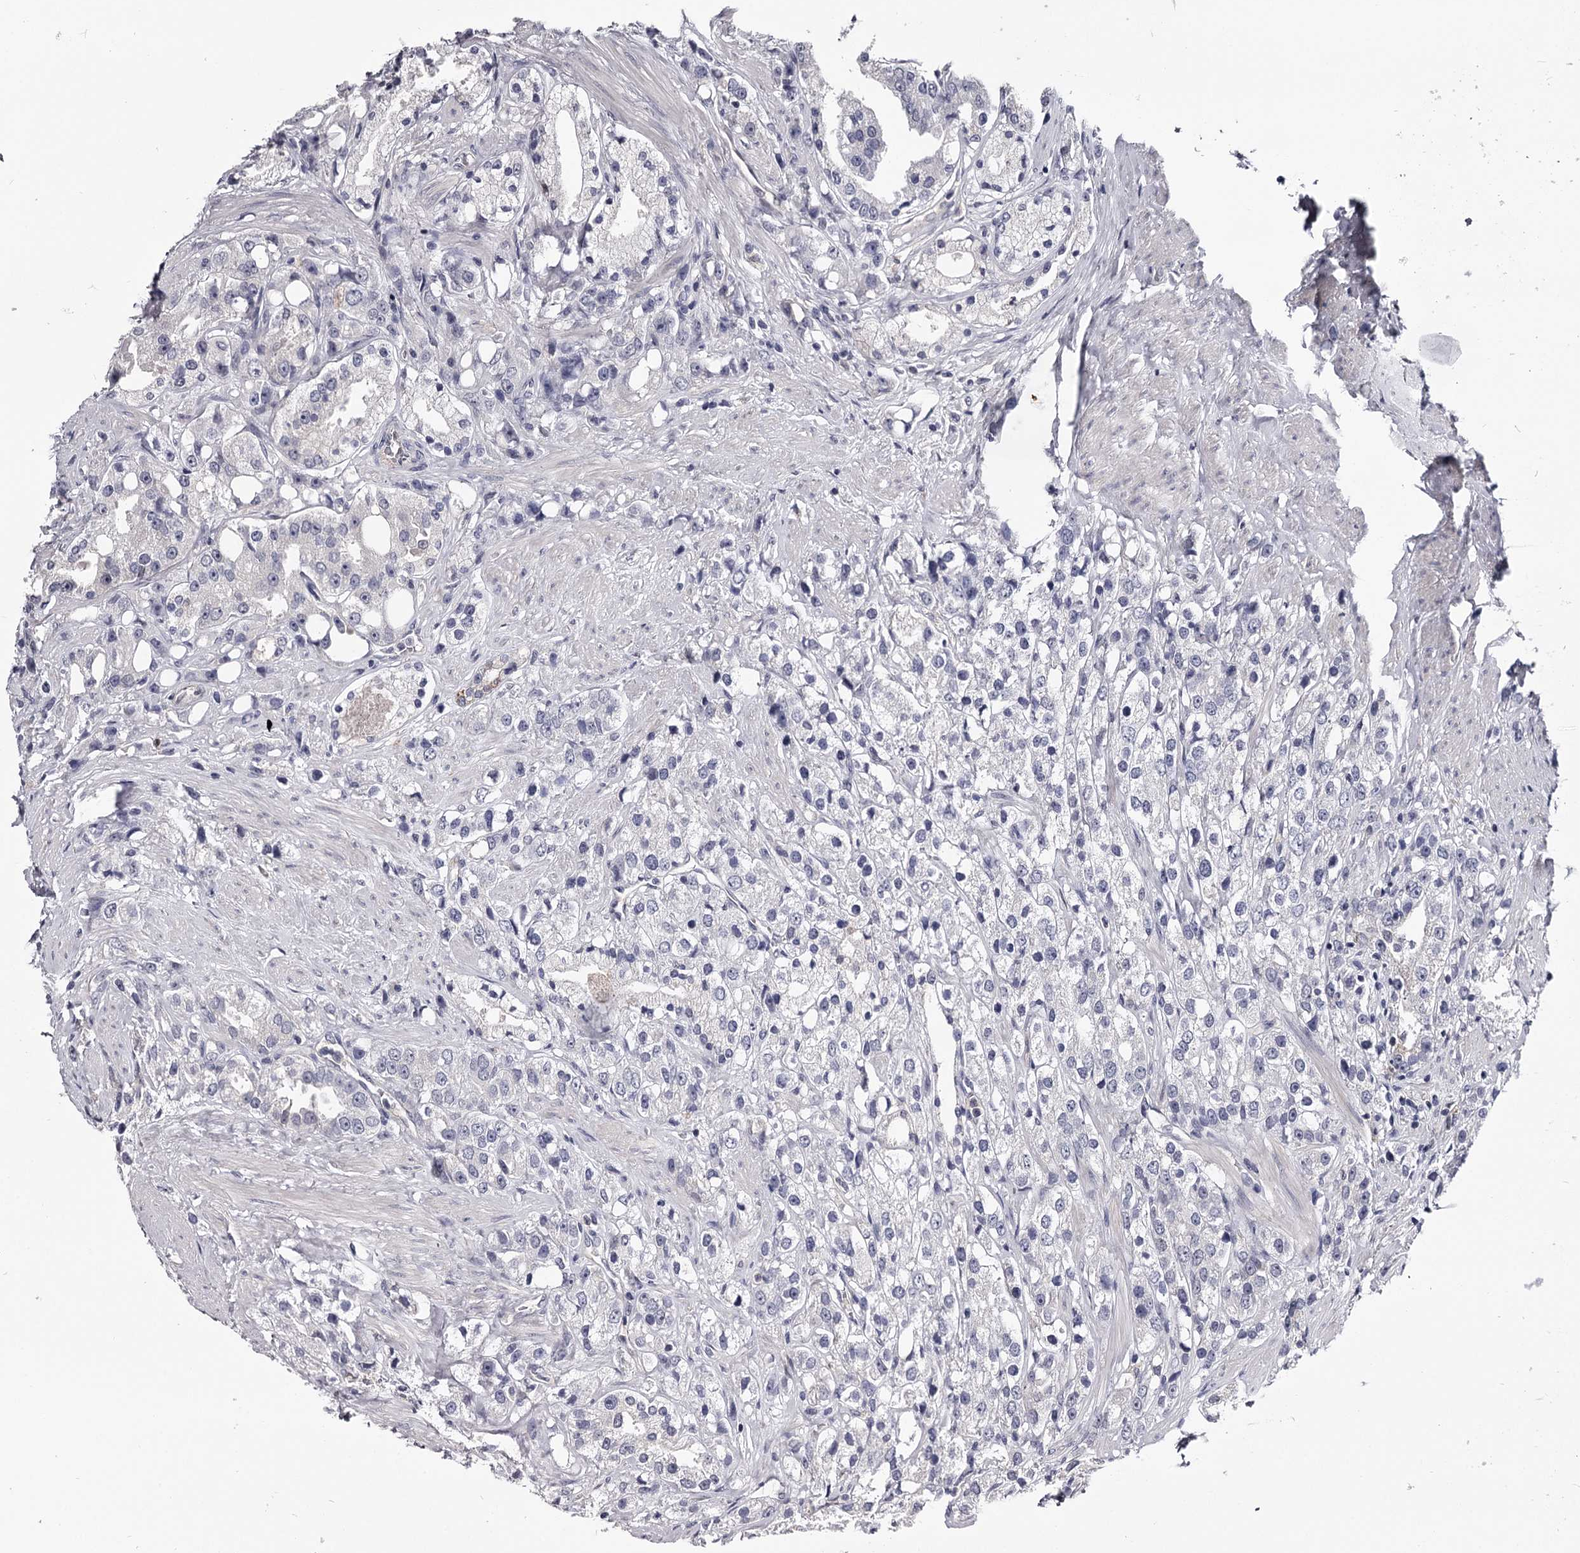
{"staining": {"intensity": "negative", "quantity": "none", "location": "none"}, "tissue": "prostate cancer", "cell_type": "Tumor cells", "image_type": "cancer", "snomed": [{"axis": "morphology", "description": "Adenocarcinoma, NOS"}, {"axis": "topography", "description": "Prostate"}], "caption": "Human prostate cancer stained for a protein using IHC demonstrates no expression in tumor cells.", "gene": "GSTO1", "patient": {"sex": "male", "age": 79}}